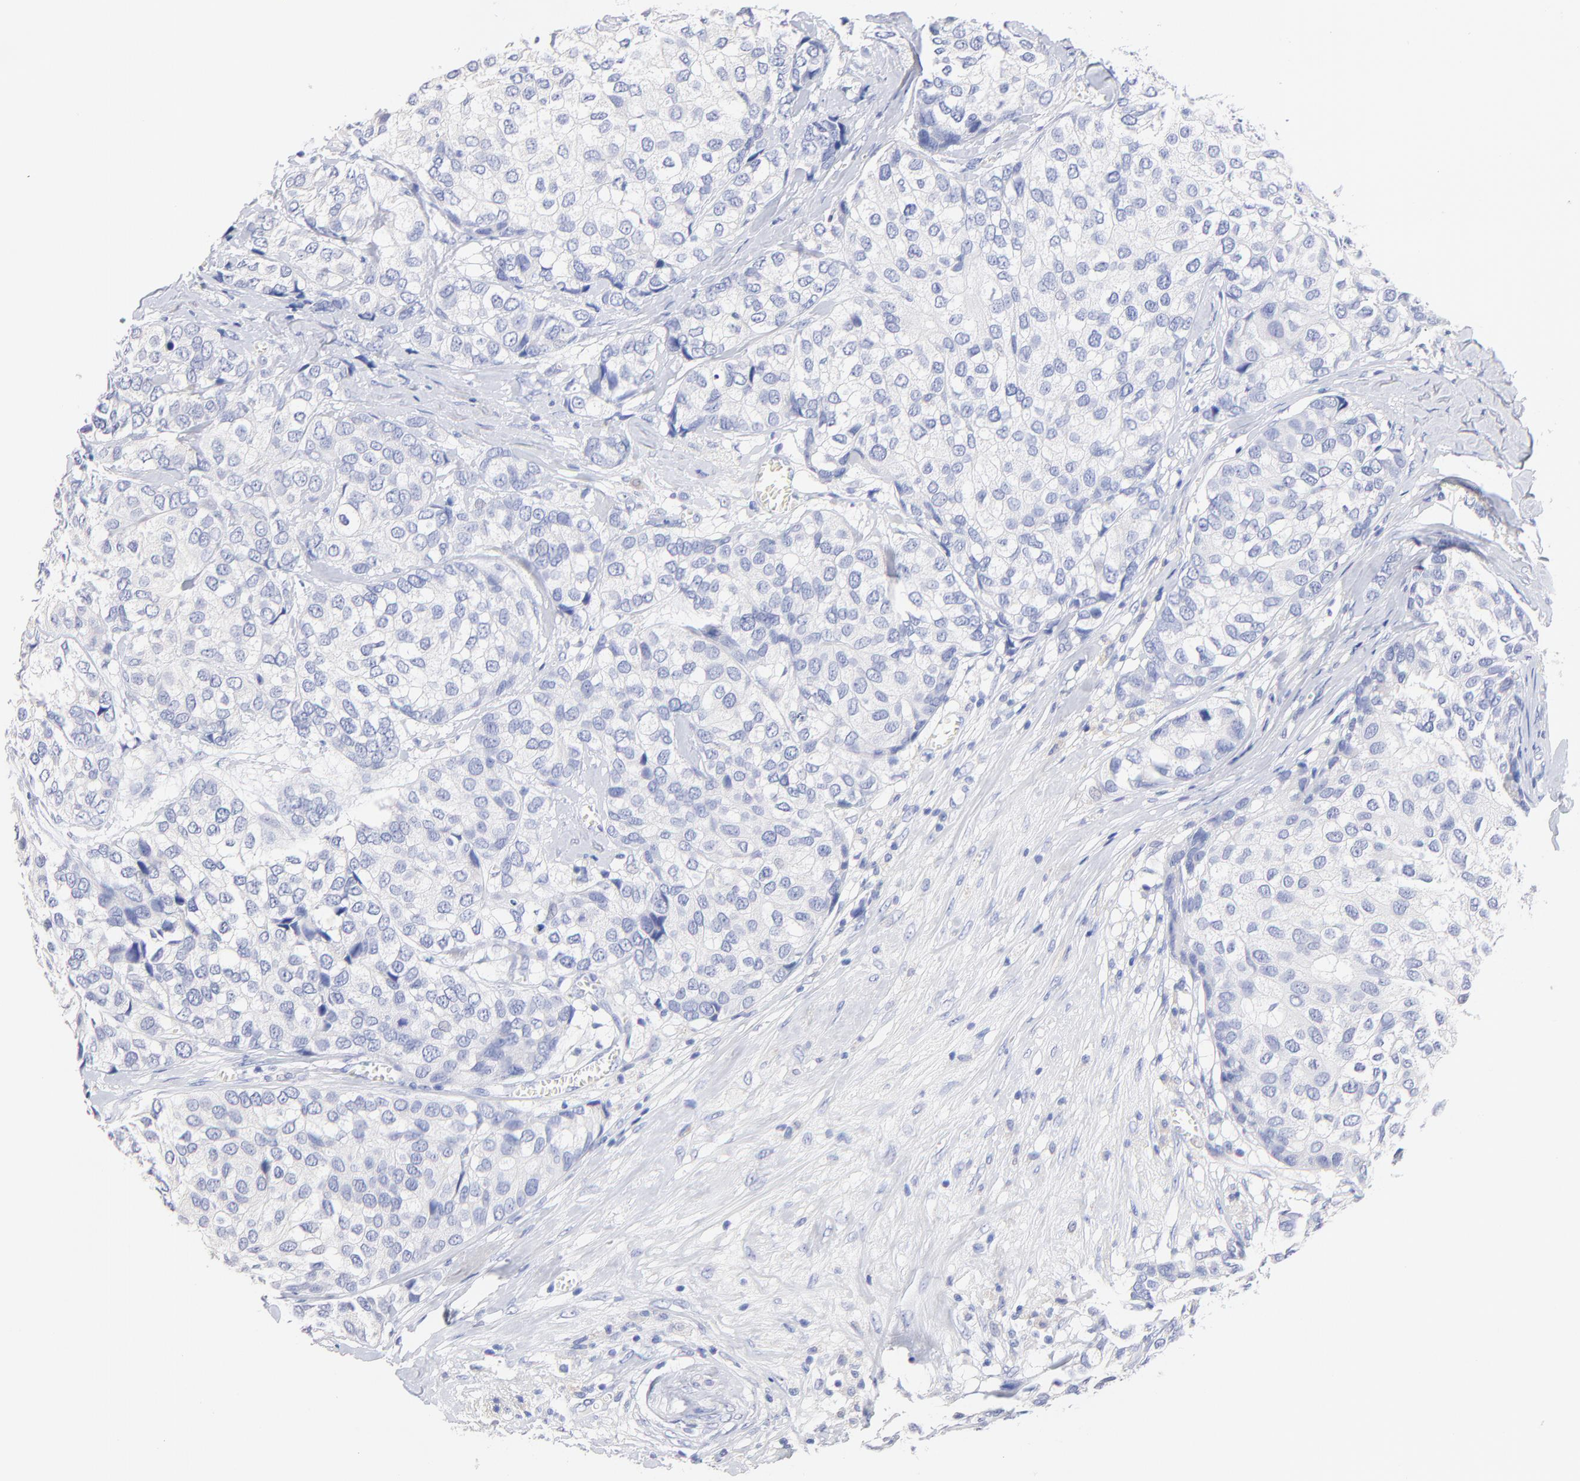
{"staining": {"intensity": "negative", "quantity": "none", "location": "none"}, "tissue": "breast cancer", "cell_type": "Tumor cells", "image_type": "cancer", "snomed": [{"axis": "morphology", "description": "Duct carcinoma"}, {"axis": "topography", "description": "Breast"}], "caption": "High magnification brightfield microscopy of breast cancer (intraductal carcinoma) stained with DAB (3,3'-diaminobenzidine) (brown) and counterstained with hematoxylin (blue): tumor cells show no significant staining.", "gene": "CFAP57", "patient": {"sex": "female", "age": 68}}